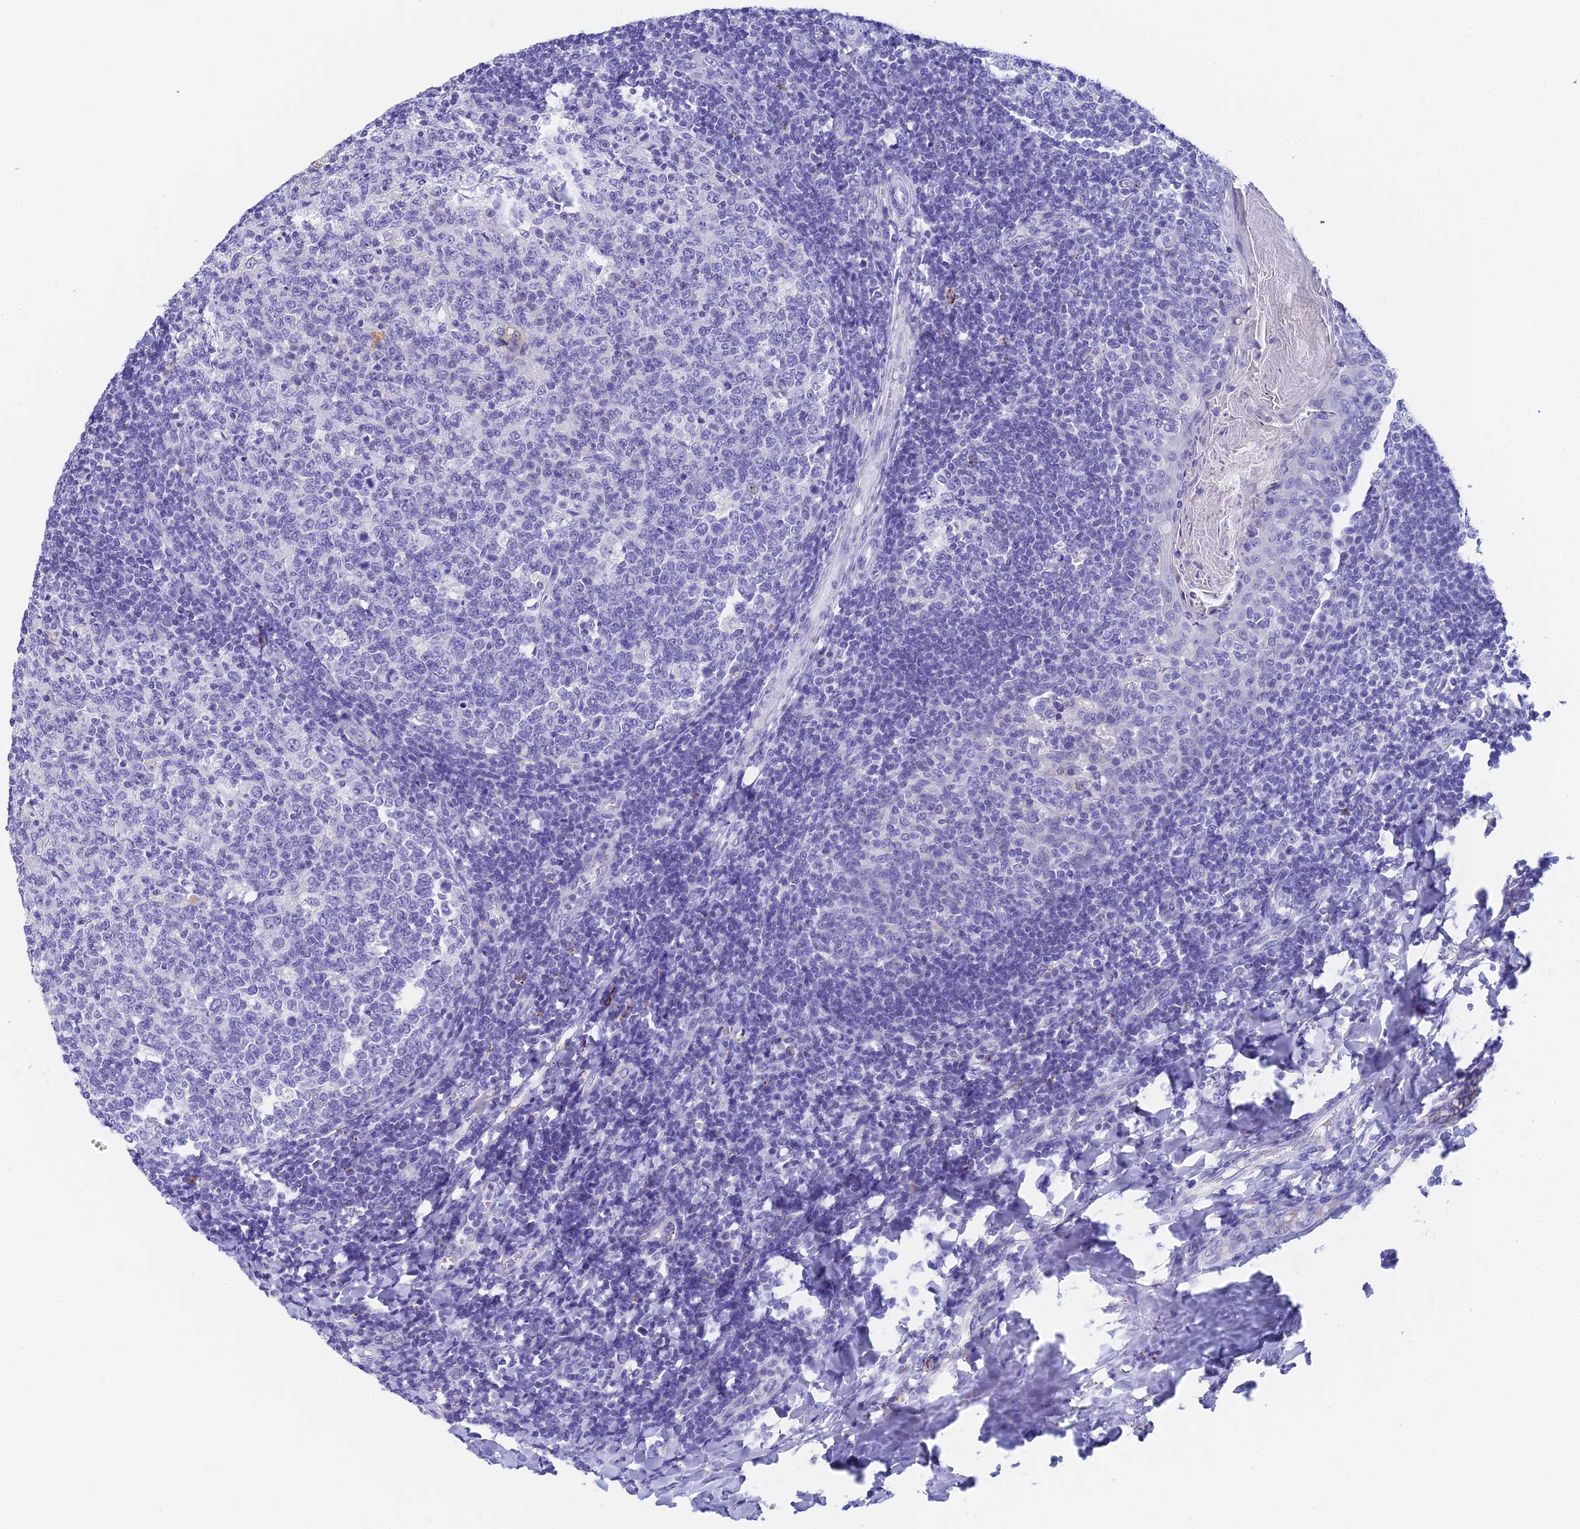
{"staining": {"intensity": "negative", "quantity": "none", "location": "none"}, "tissue": "tonsil", "cell_type": "Germinal center cells", "image_type": "normal", "snomed": [{"axis": "morphology", "description": "Normal tissue, NOS"}, {"axis": "topography", "description": "Tonsil"}], "caption": "Protein analysis of unremarkable tonsil reveals no significant expression in germinal center cells.", "gene": "ADAMTS13", "patient": {"sex": "female", "age": 19}}